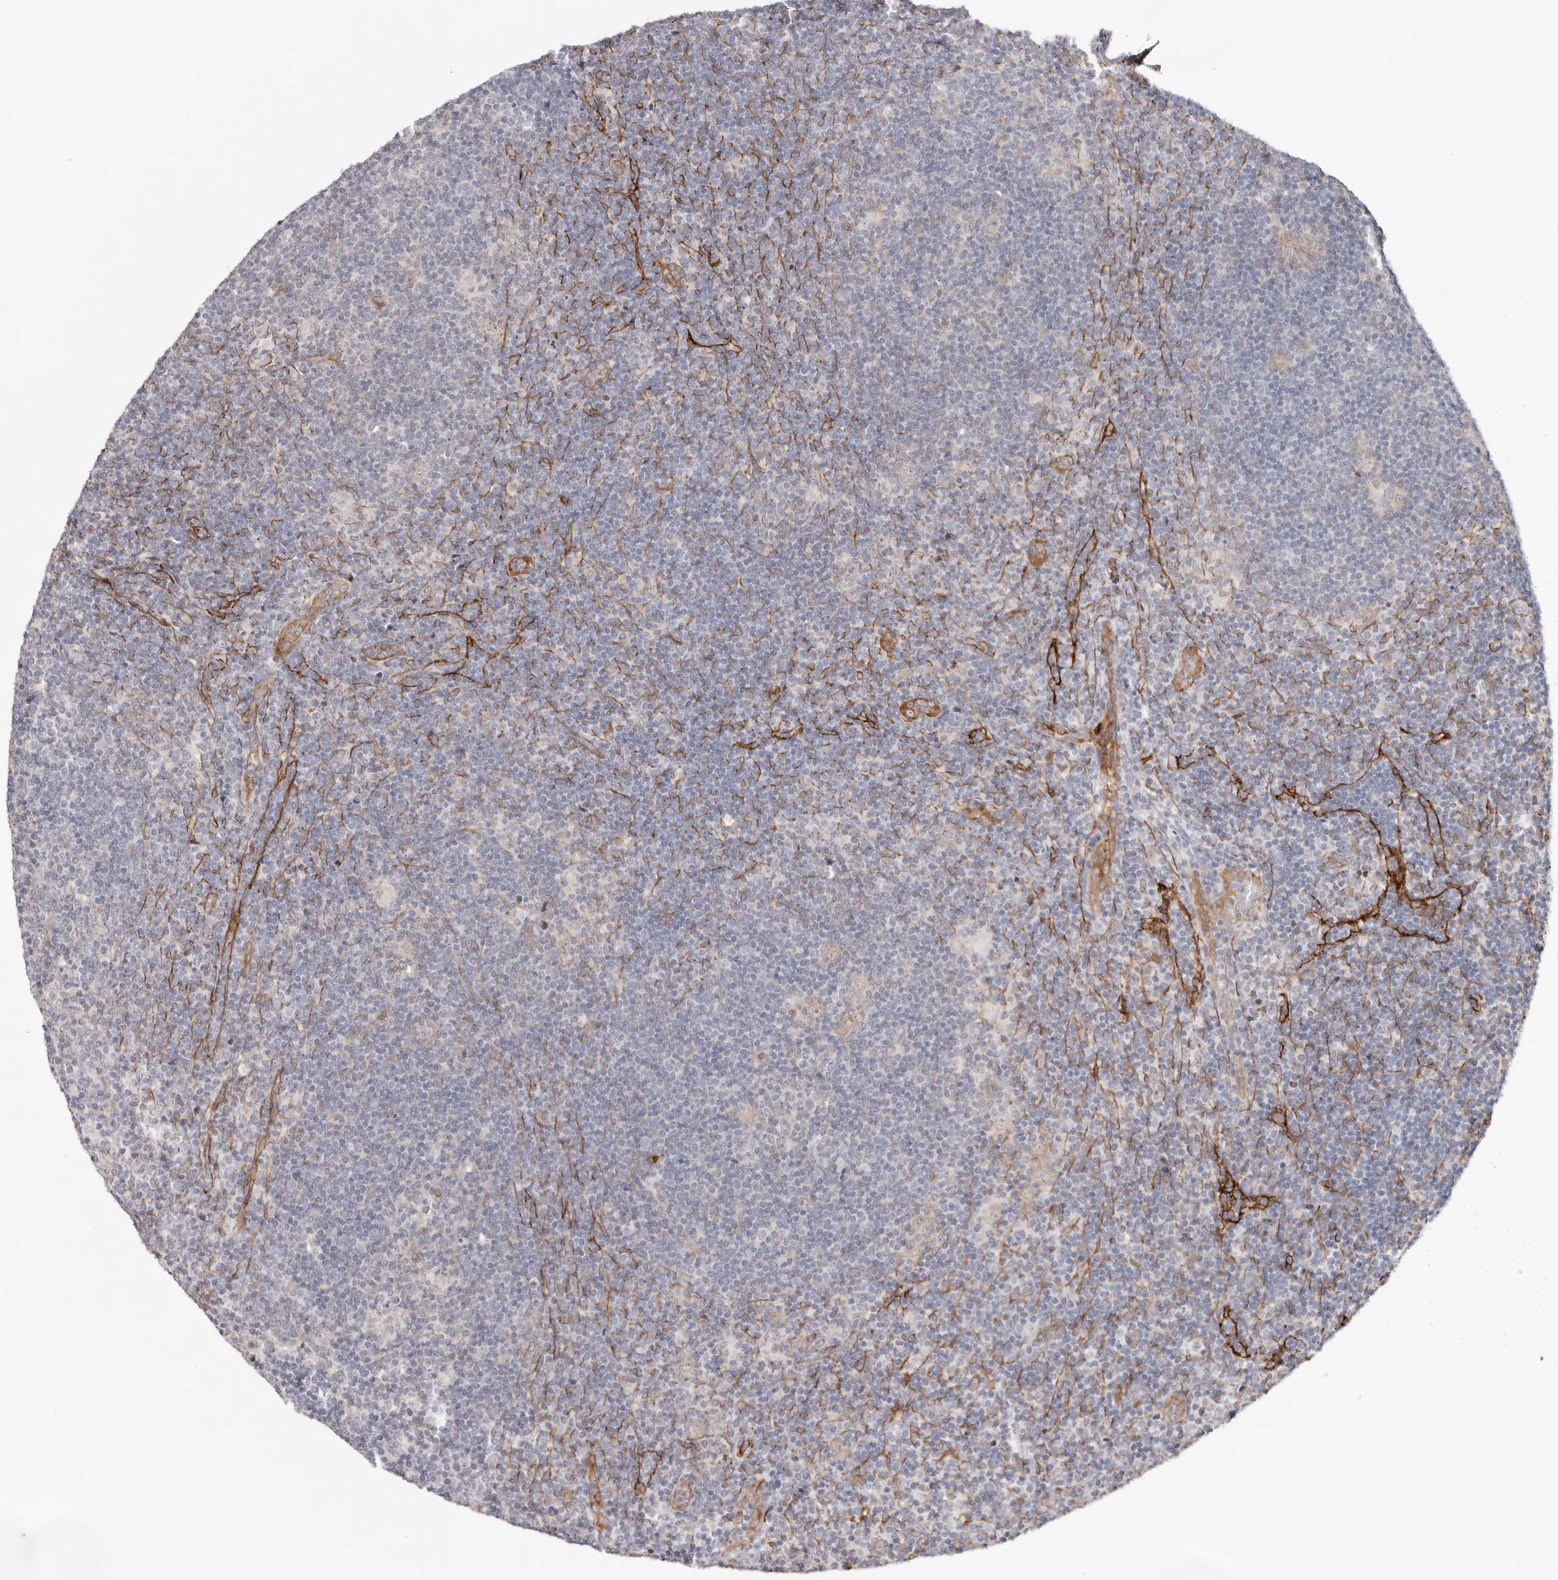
{"staining": {"intensity": "negative", "quantity": "none", "location": "none"}, "tissue": "lymphoma", "cell_type": "Tumor cells", "image_type": "cancer", "snomed": [{"axis": "morphology", "description": "Hodgkin's disease, NOS"}, {"axis": "topography", "description": "Lymph node"}], "caption": "Immunohistochemistry image of neoplastic tissue: human Hodgkin's disease stained with DAB (3,3'-diaminobenzidine) exhibits no significant protein expression in tumor cells.", "gene": "SZT2", "patient": {"sex": "female", "age": 57}}